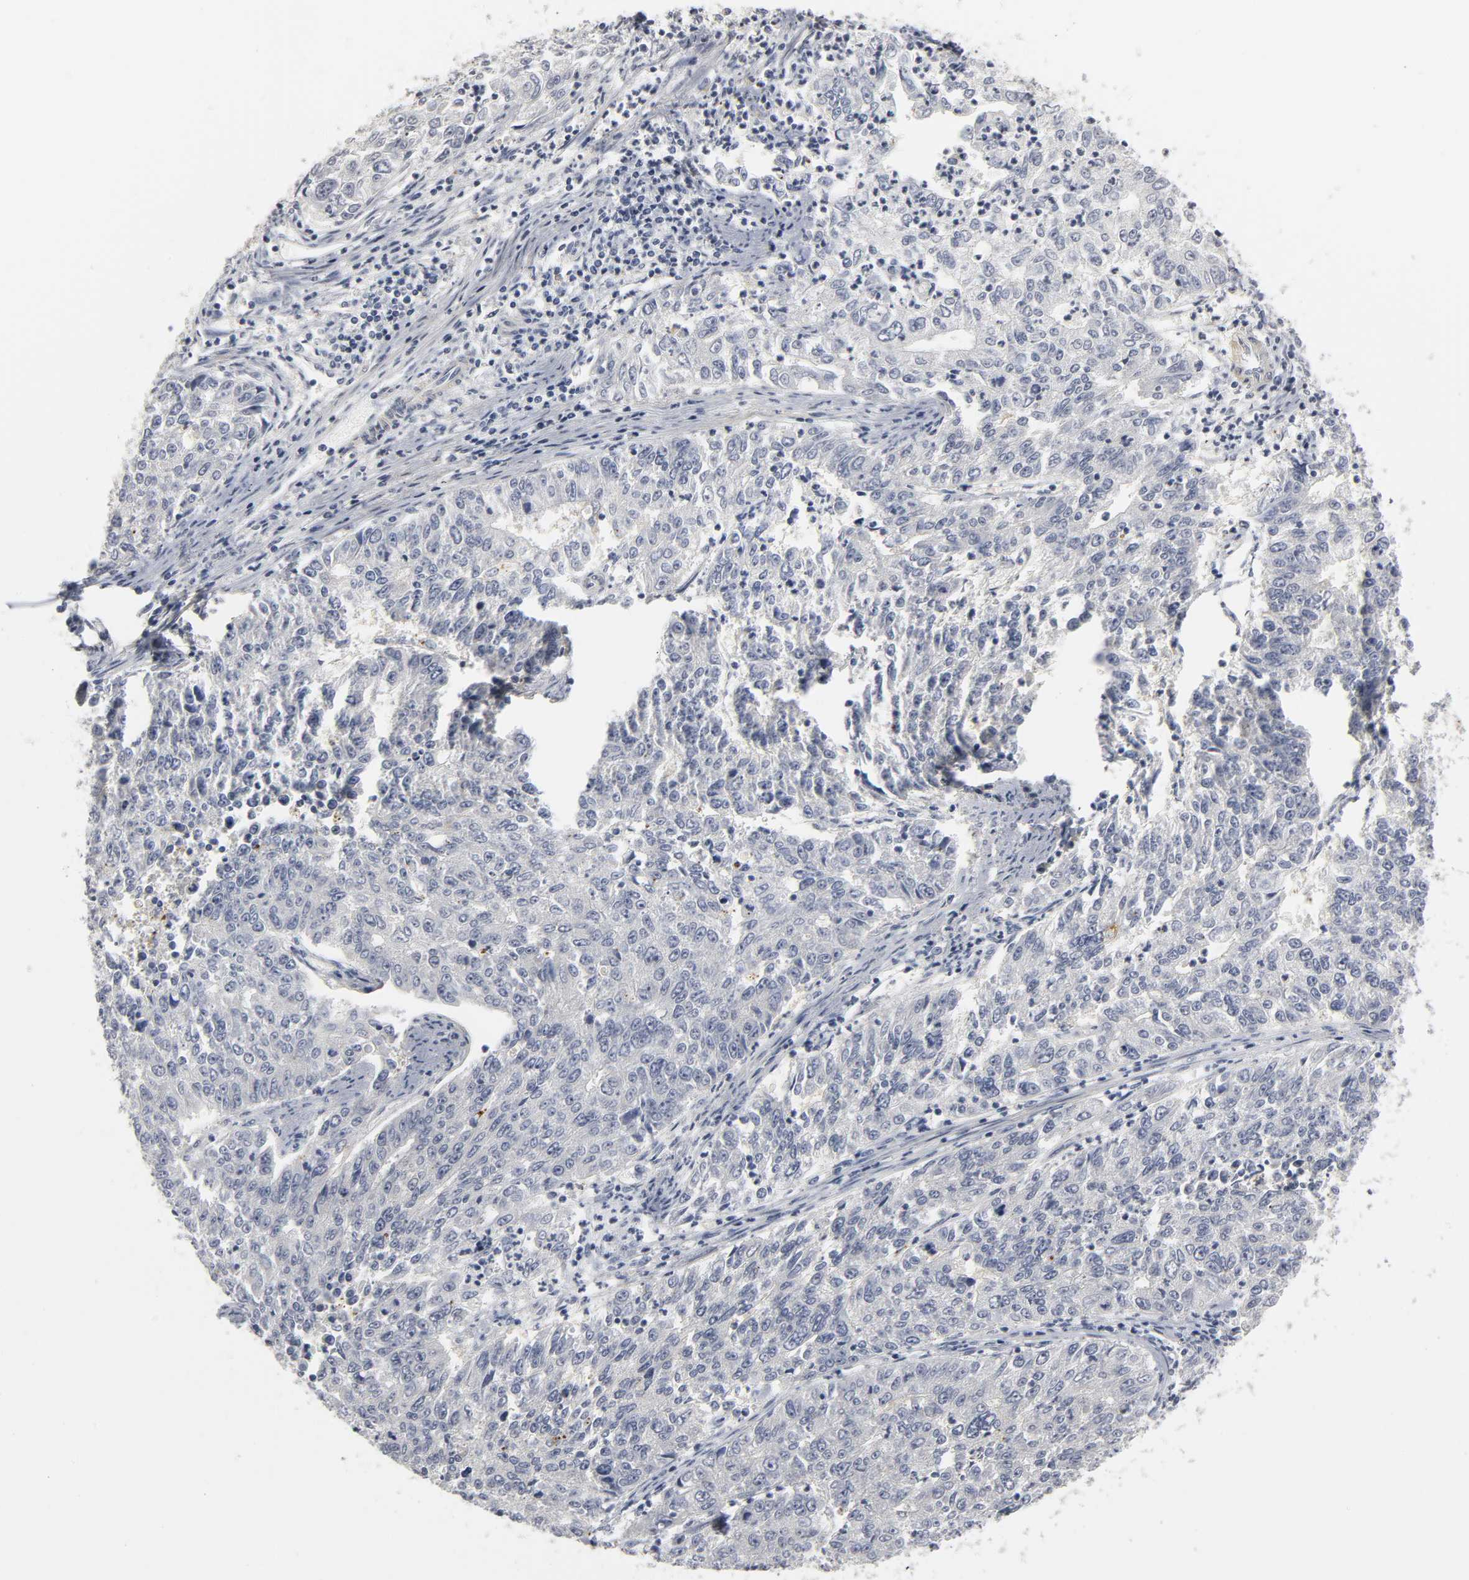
{"staining": {"intensity": "negative", "quantity": "none", "location": "none"}, "tissue": "endometrial cancer", "cell_type": "Tumor cells", "image_type": "cancer", "snomed": [{"axis": "morphology", "description": "Adenocarcinoma, NOS"}, {"axis": "topography", "description": "Endometrium"}], "caption": "Tumor cells are negative for protein expression in human endometrial adenocarcinoma.", "gene": "PDLIM3", "patient": {"sex": "female", "age": 42}}